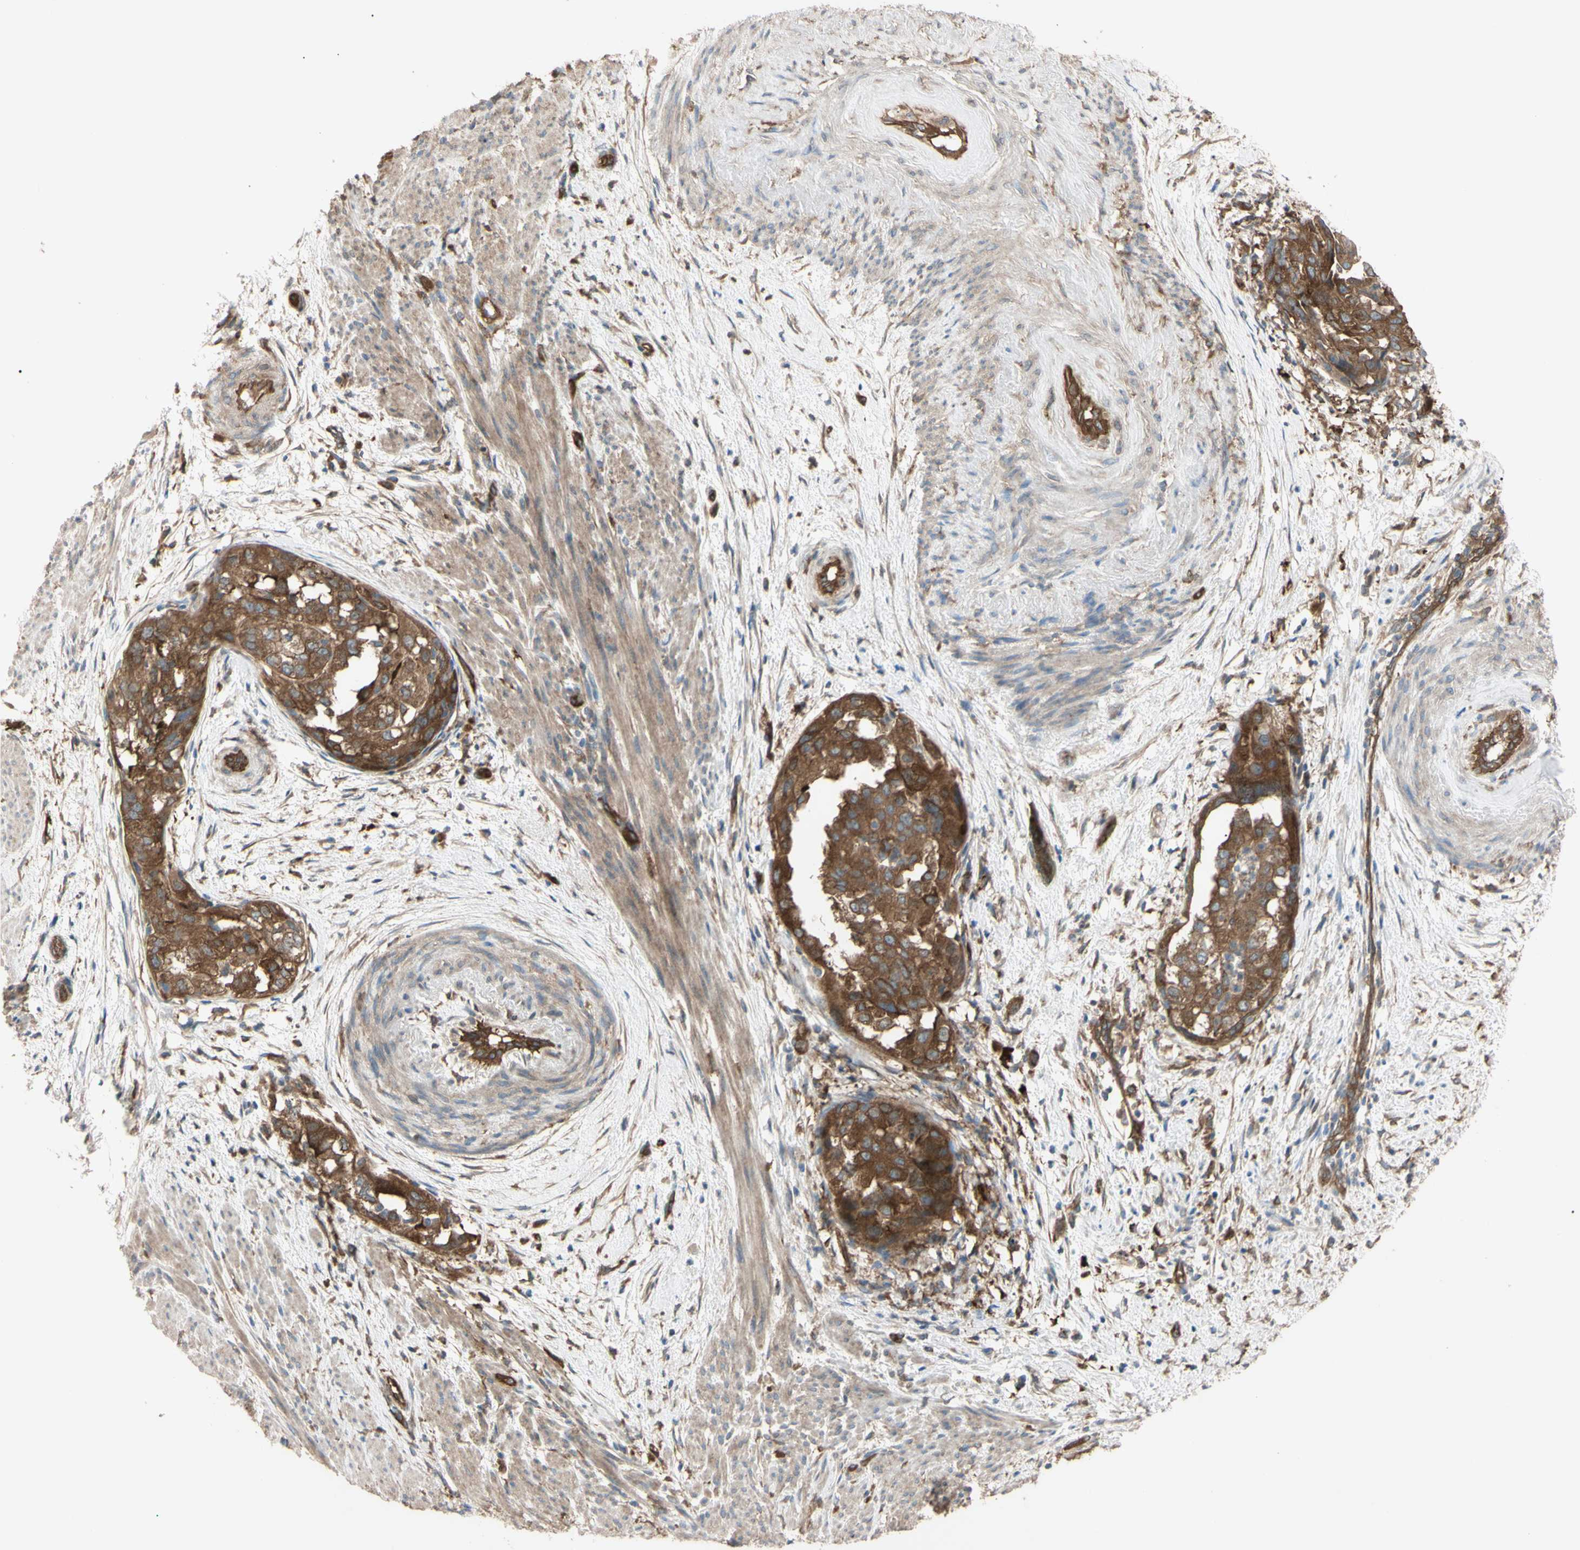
{"staining": {"intensity": "strong", "quantity": ">75%", "location": "cytoplasmic/membranous"}, "tissue": "endometrial cancer", "cell_type": "Tumor cells", "image_type": "cancer", "snomed": [{"axis": "morphology", "description": "Adenocarcinoma, NOS"}, {"axis": "topography", "description": "Endometrium"}], "caption": "This is an image of immunohistochemistry (IHC) staining of endometrial cancer (adenocarcinoma), which shows strong staining in the cytoplasmic/membranous of tumor cells.", "gene": "PTPN12", "patient": {"sex": "female", "age": 85}}